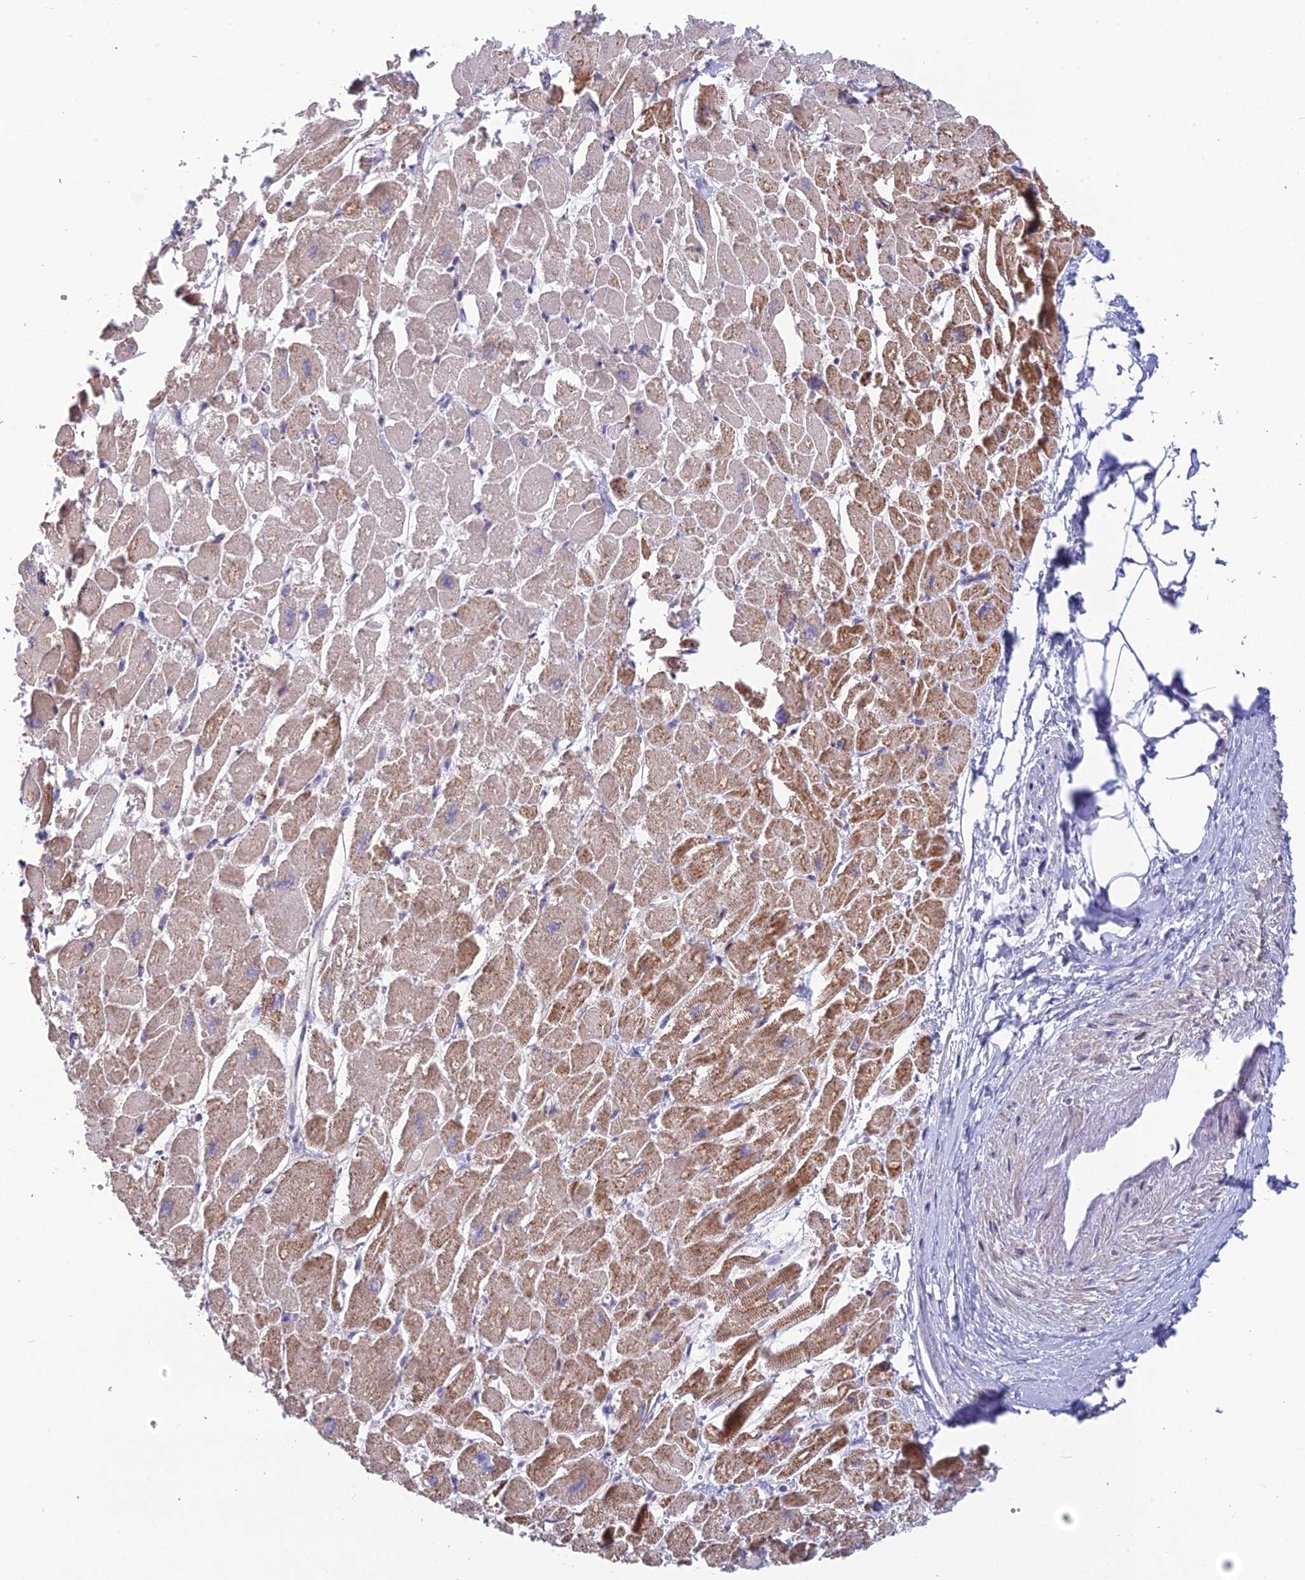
{"staining": {"intensity": "strong", "quantity": "25%-75%", "location": "cytoplasmic/membranous"}, "tissue": "heart muscle", "cell_type": "Cardiomyocytes", "image_type": "normal", "snomed": [{"axis": "morphology", "description": "Normal tissue, NOS"}, {"axis": "topography", "description": "Heart"}], "caption": "The photomicrograph exhibits staining of normal heart muscle, revealing strong cytoplasmic/membranous protein staining (brown color) within cardiomyocytes.", "gene": "POMGNT1", "patient": {"sex": "male", "age": 54}}